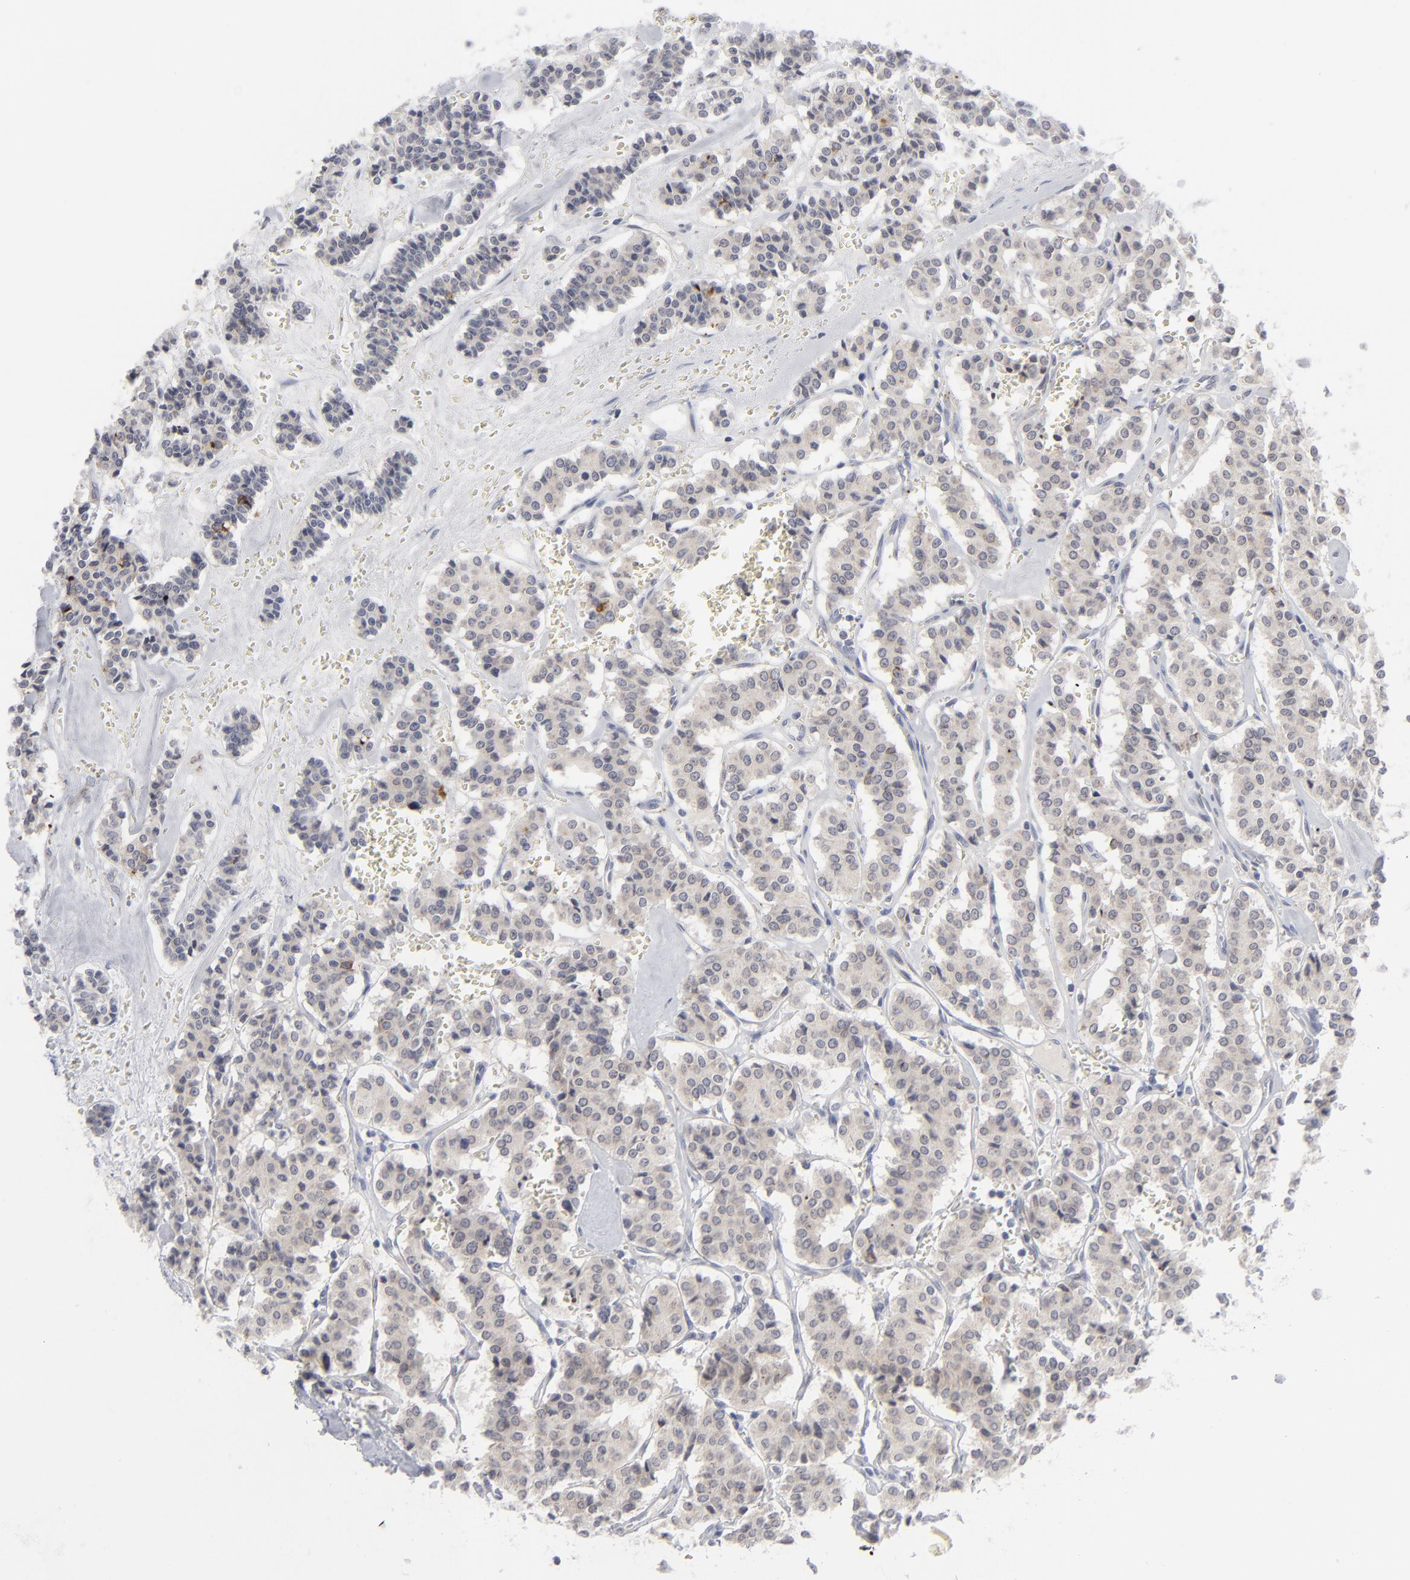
{"staining": {"intensity": "weak", "quantity": "25%-75%", "location": "cytoplasmic/membranous"}, "tissue": "carcinoid", "cell_type": "Tumor cells", "image_type": "cancer", "snomed": [{"axis": "morphology", "description": "Carcinoid, malignant, NOS"}, {"axis": "topography", "description": "Bronchus"}], "caption": "Malignant carcinoid tissue reveals weak cytoplasmic/membranous staining in about 25%-75% of tumor cells, visualized by immunohistochemistry.", "gene": "NUP88", "patient": {"sex": "male", "age": 55}}